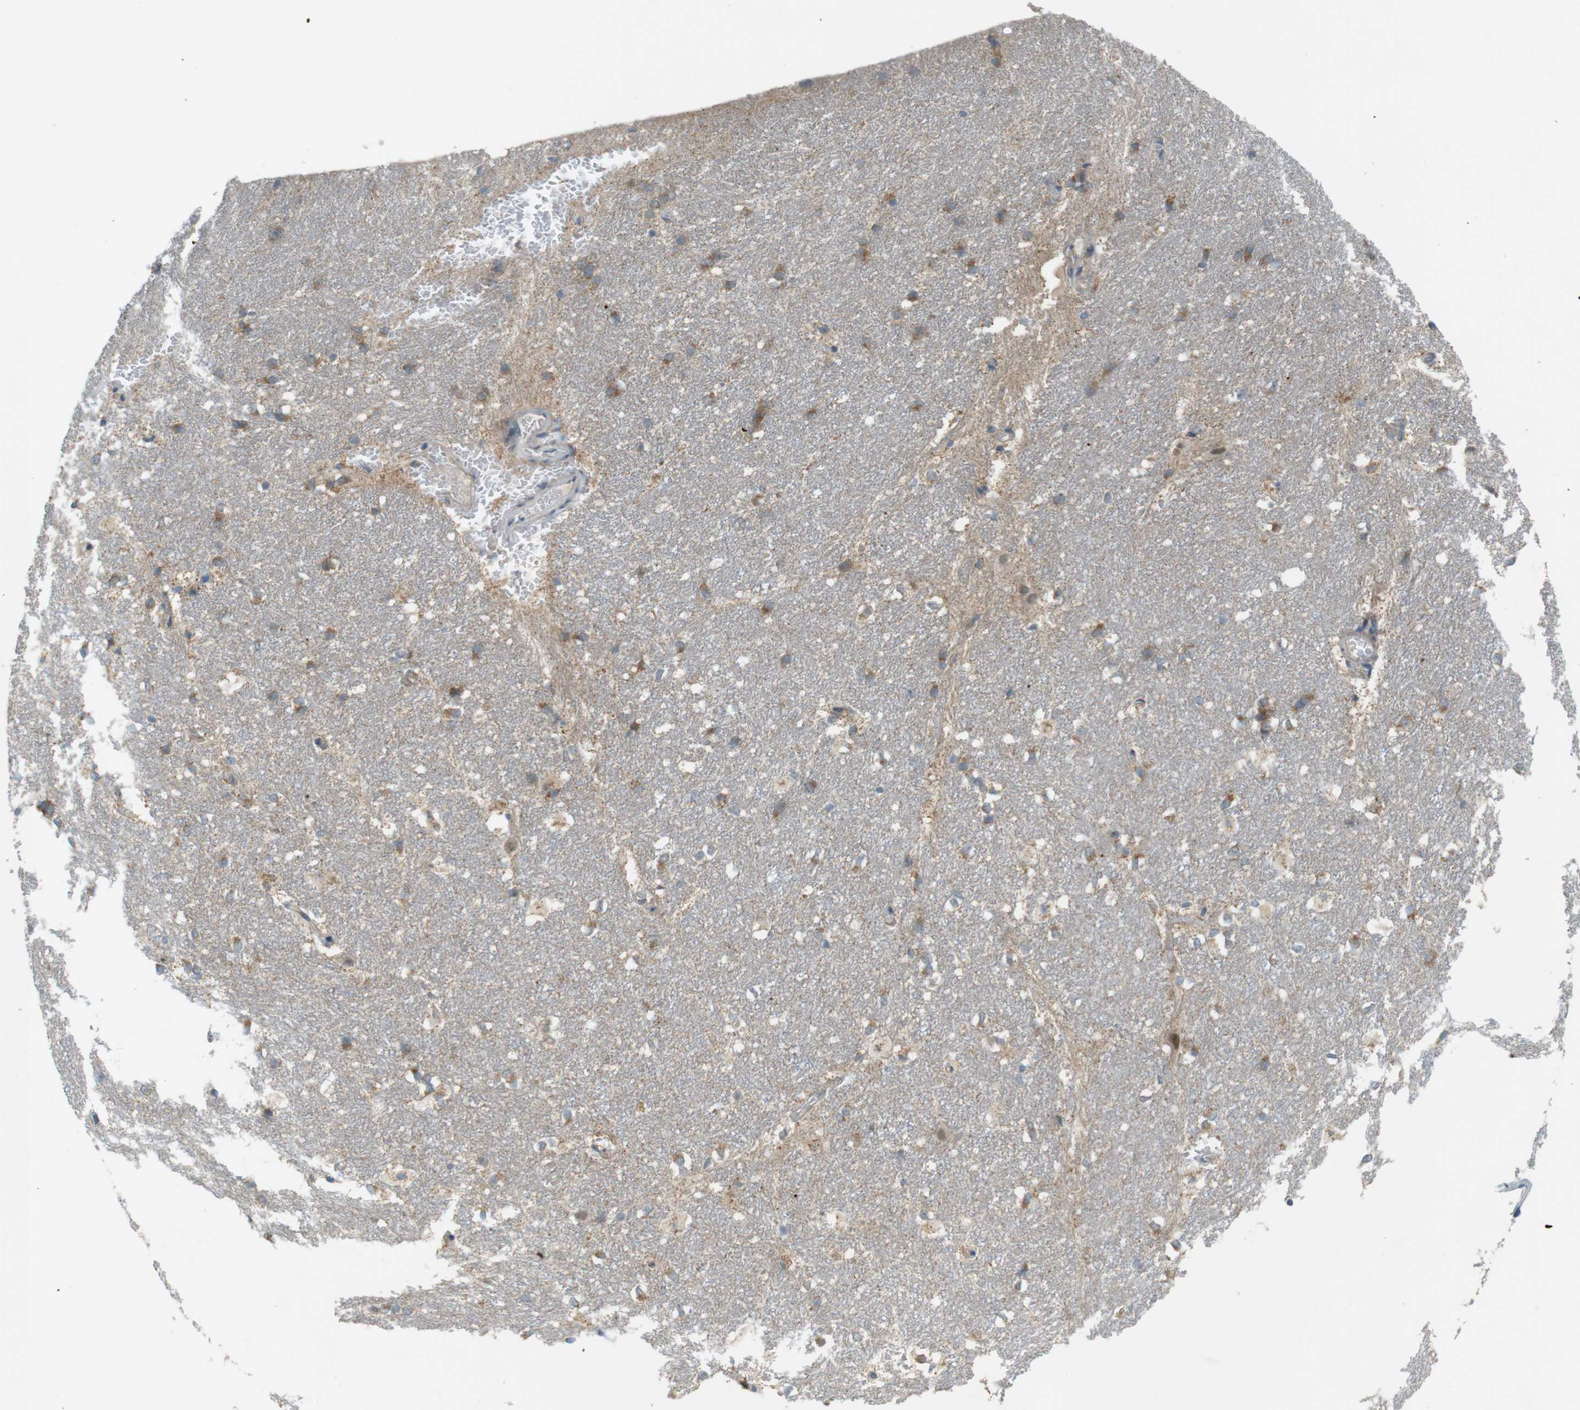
{"staining": {"intensity": "moderate", "quantity": "25%-75%", "location": "cytoplasmic/membranous"}, "tissue": "hippocampus", "cell_type": "Glial cells", "image_type": "normal", "snomed": [{"axis": "morphology", "description": "Normal tissue, NOS"}, {"axis": "topography", "description": "Hippocampus"}], "caption": "Immunohistochemistry staining of normal hippocampus, which exhibits medium levels of moderate cytoplasmic/membranous expression in approximately 25%-75% of glial cells indicating moderate cytoplasmic/membranous protein staining. The staining was performed using DAB (brown) for protein detection and nuclei were counterstained in hematoxylin (blue).", "gene": "ZDHHC20", "patient": {"sex": "female", "age": 19}}